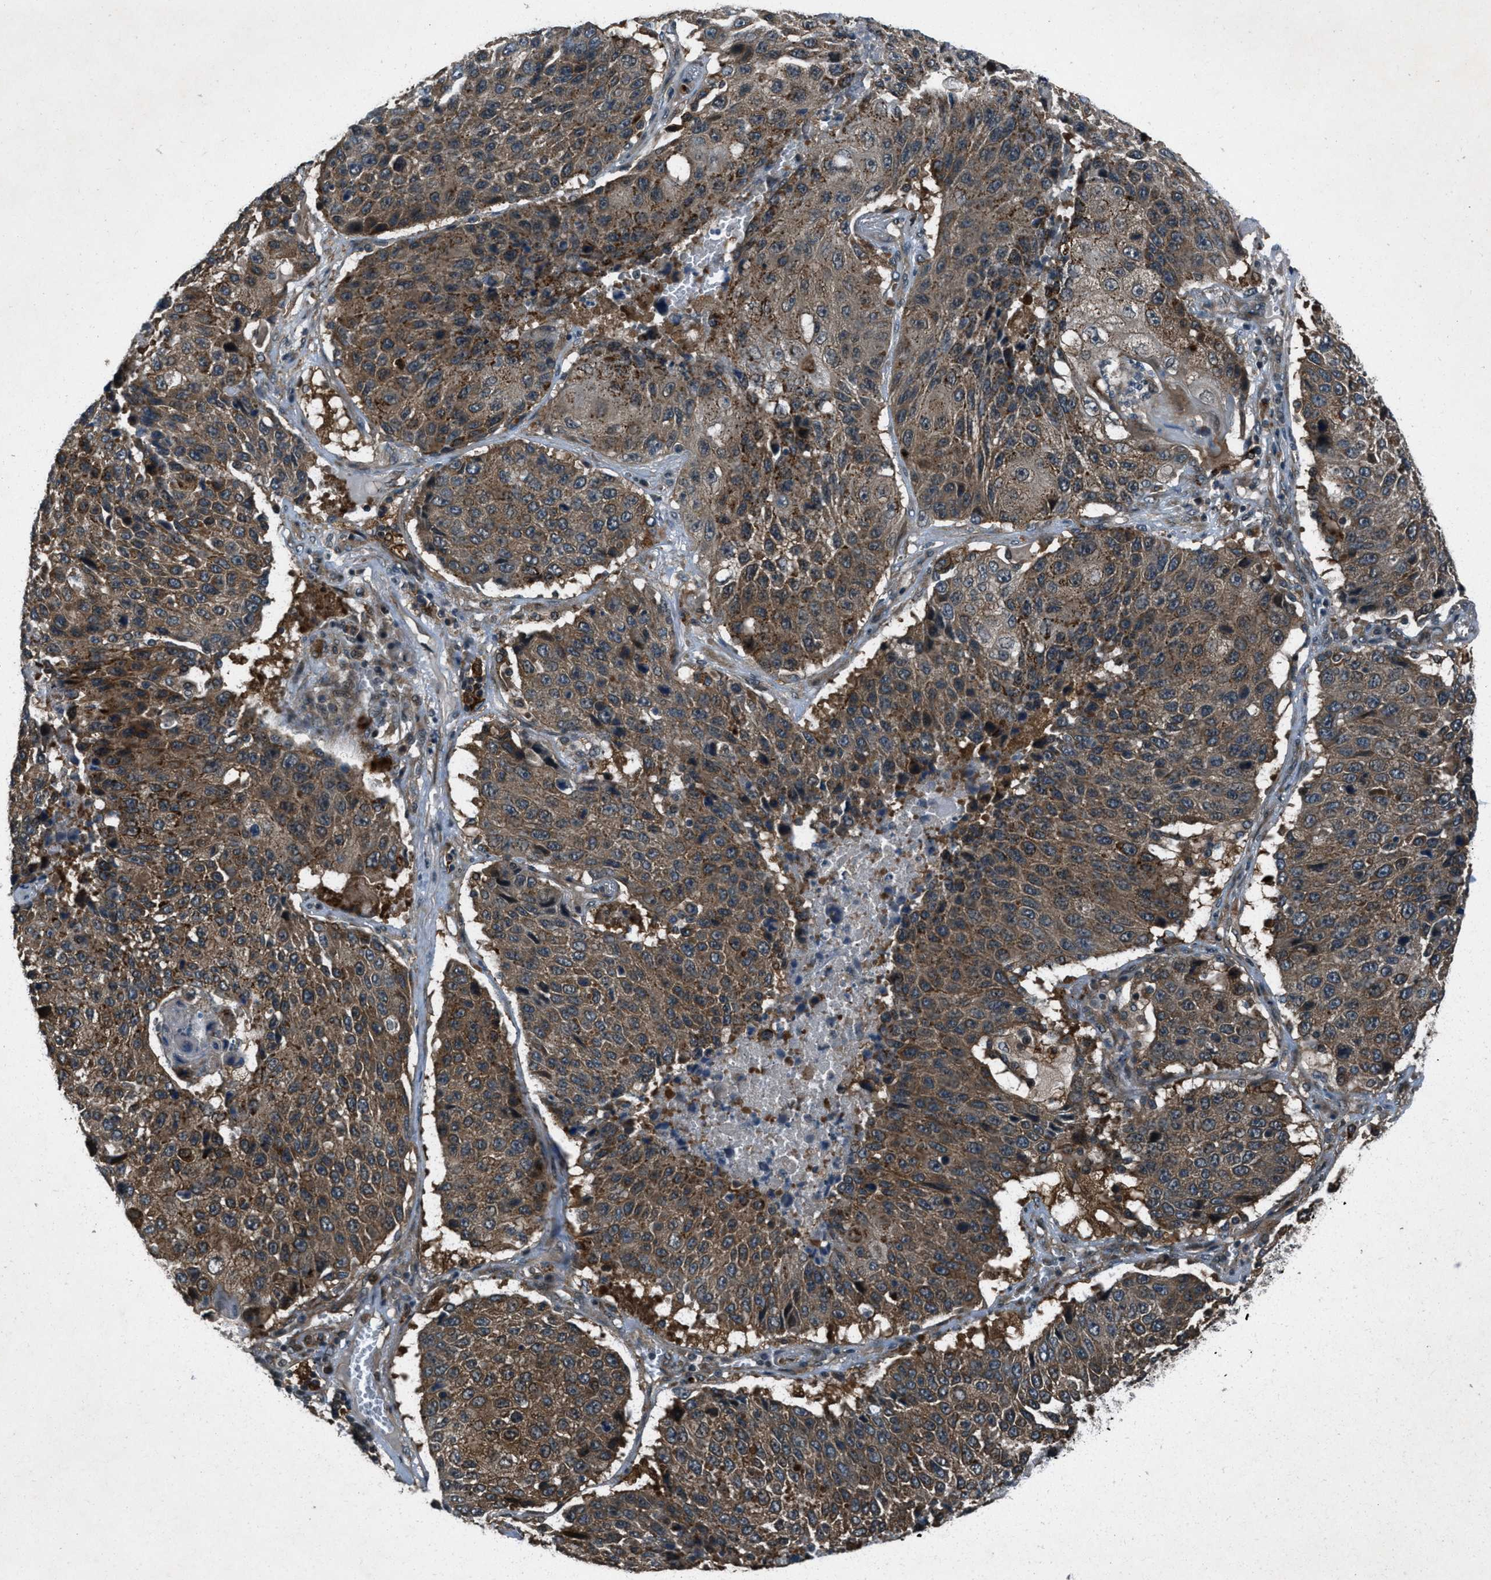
{"staining": {"intensity": "moderate", "quantity": ">75%", "location": "cytoplasmic/membranous"}, "tissue": "lung cancer", "cell_type": "Tumor cells", "image_type": "cancer", "snomed": [{"axis": "morphology", "description": "Squamous cell carcinoma, NOS"}, {"axis": "topography", "description": "Lung"}], "caption": "Immunohistochemical staining of human squamous cell carcinoma (lung) reveals medium levels of moderate cytoplasmic/membranous positivity in approximately >75% of tumor cells. Using DAB (3,3'-diaminobenzidine) (brown) and hematoxylin (blue) stains, captured at high magnification using brightfield microscopy.", "gene": "EPSTI1", "patient": {"sex": "male", "age": 61}}